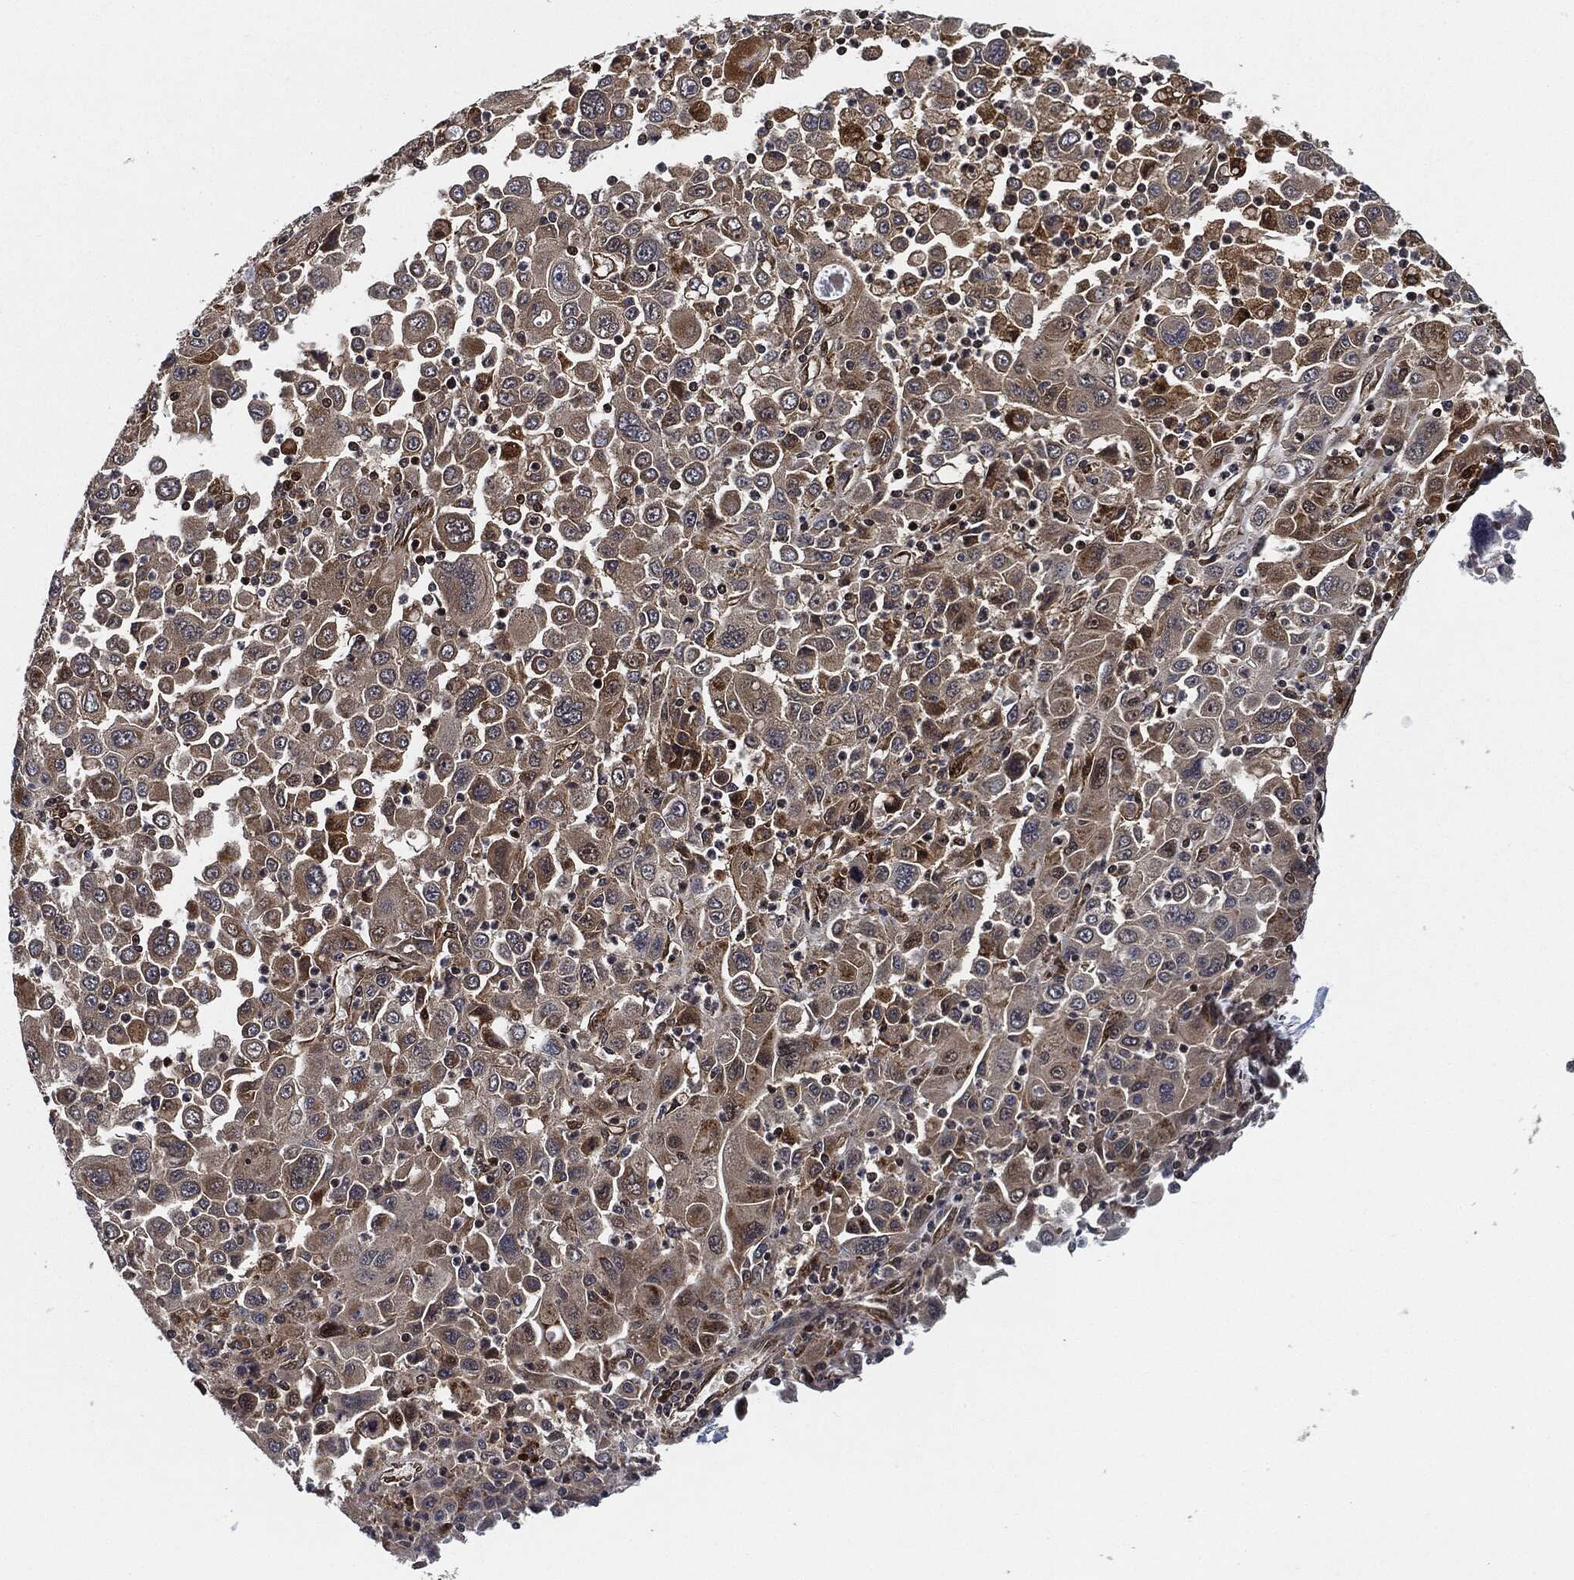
{"staining": {"intensity": "weak", "quantity": "25%-75%", "location": "cytoplasmic/membranous"}, "tissue": "stomach cancer", "cell_type": "Tumor cells", "image_type": "cancer", "snomed": [{"axis": "morphology", "description": "Adenocarcinoma, NOS"}, {"axis": "topography", "description": "Stomach"}], "caption": "Adenocarcinoma (stomach) was stained to show a protein in brown. There is low levels of weak cytoplasmic/membranous positivity in about 25%-75% of tumor cells.", "gene": "RNASEL", "patient": {"sex": "male", "age": 56}}